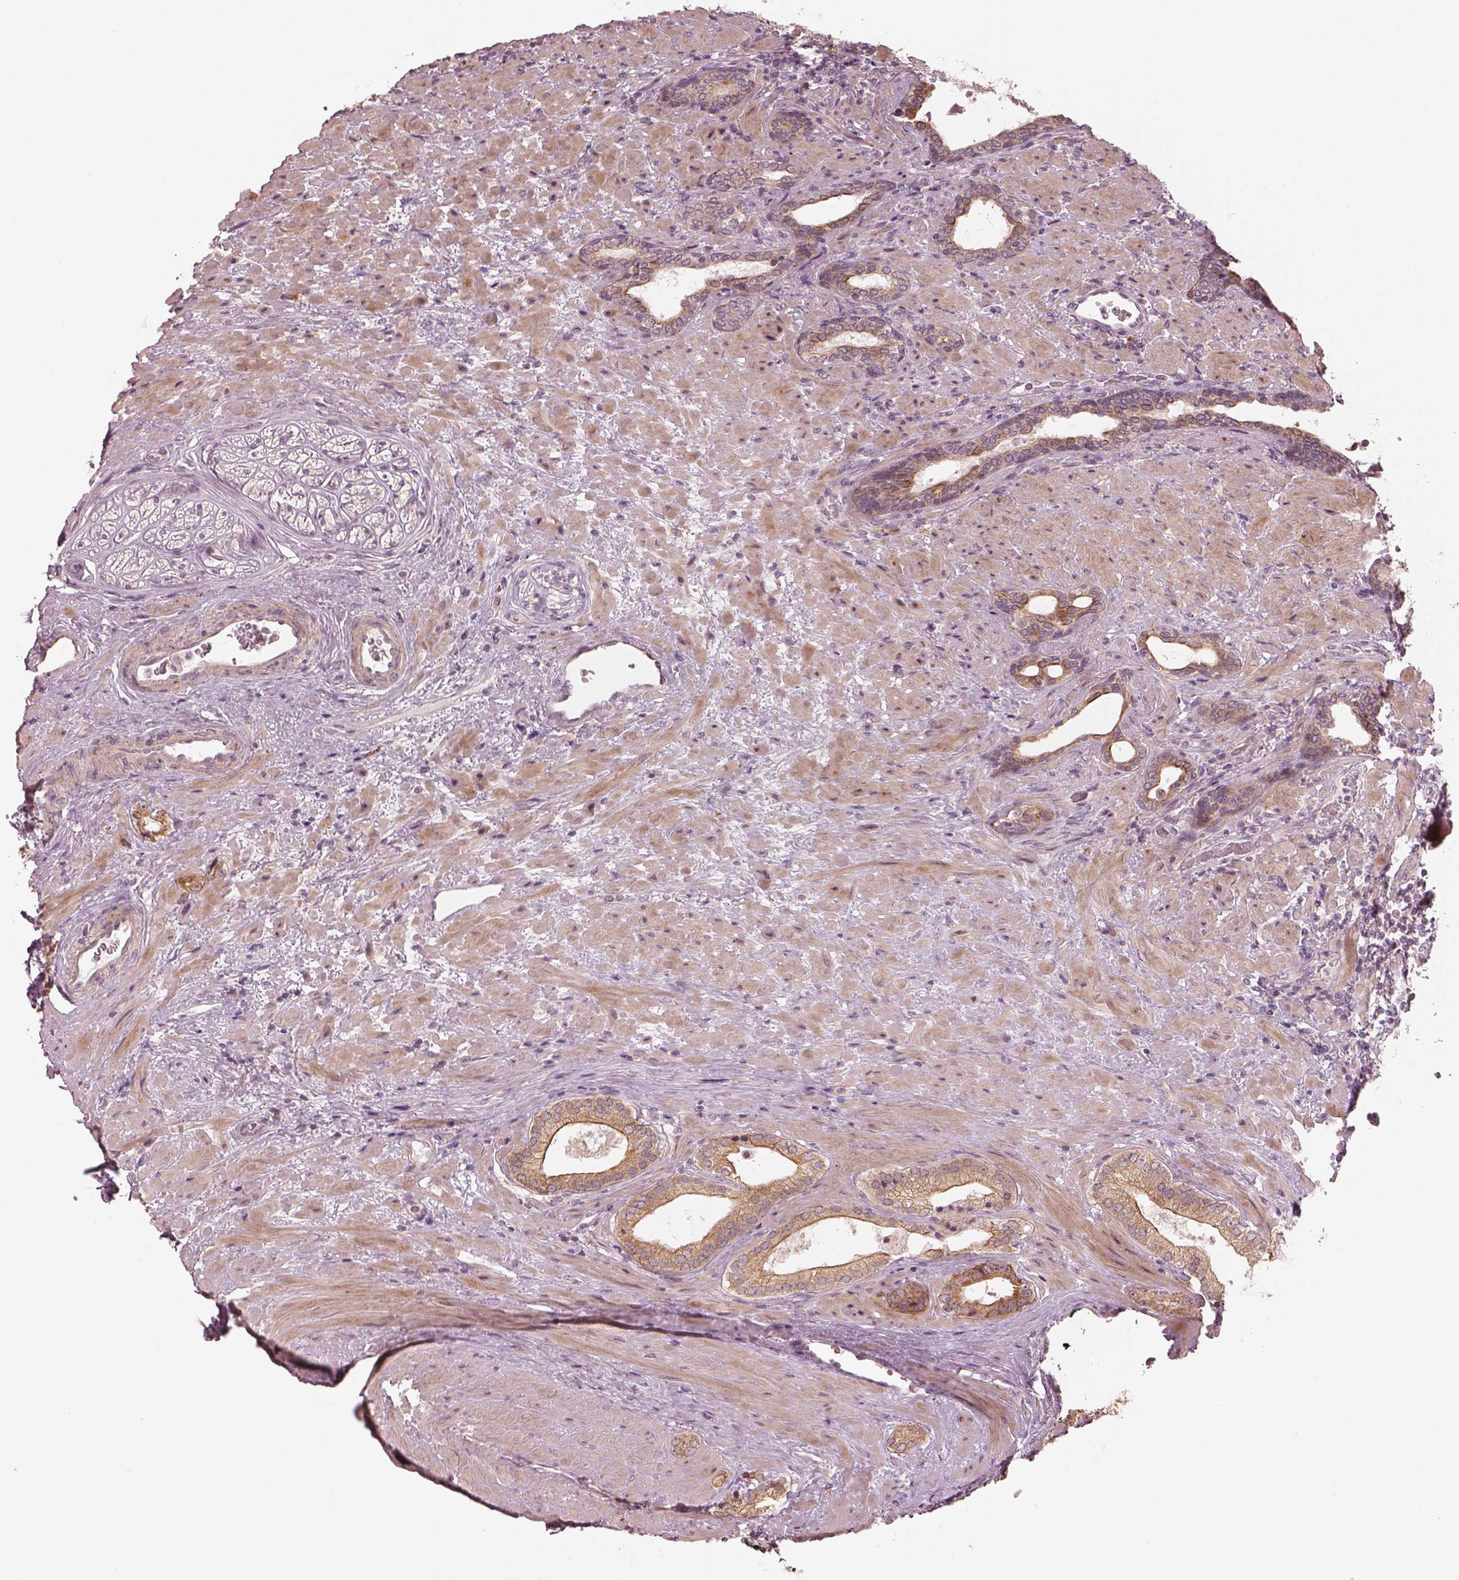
{"staining": {"intensity": "weak", "quantity": ">75%", "location": "cytoplasmic/membranous"}, "tissue": "prostate cancer", "cell_type": "Tumor cells", "image_type": "cancer", "snomed": [{"axis": "morphology", "description": "Adenocarcinoma, Low grade"}, {"axis": "topography", "description": "Prostate and seminal vesicle, NOS"}], "caption": "A low amount of weak cytoplasmic/membranous staining is identified in about >75% of tumor cells in prostate low-grade adenocarcinoma tissue.", "gene": "SLC25A46", "patient": {"sex": "male", "age": 61}}